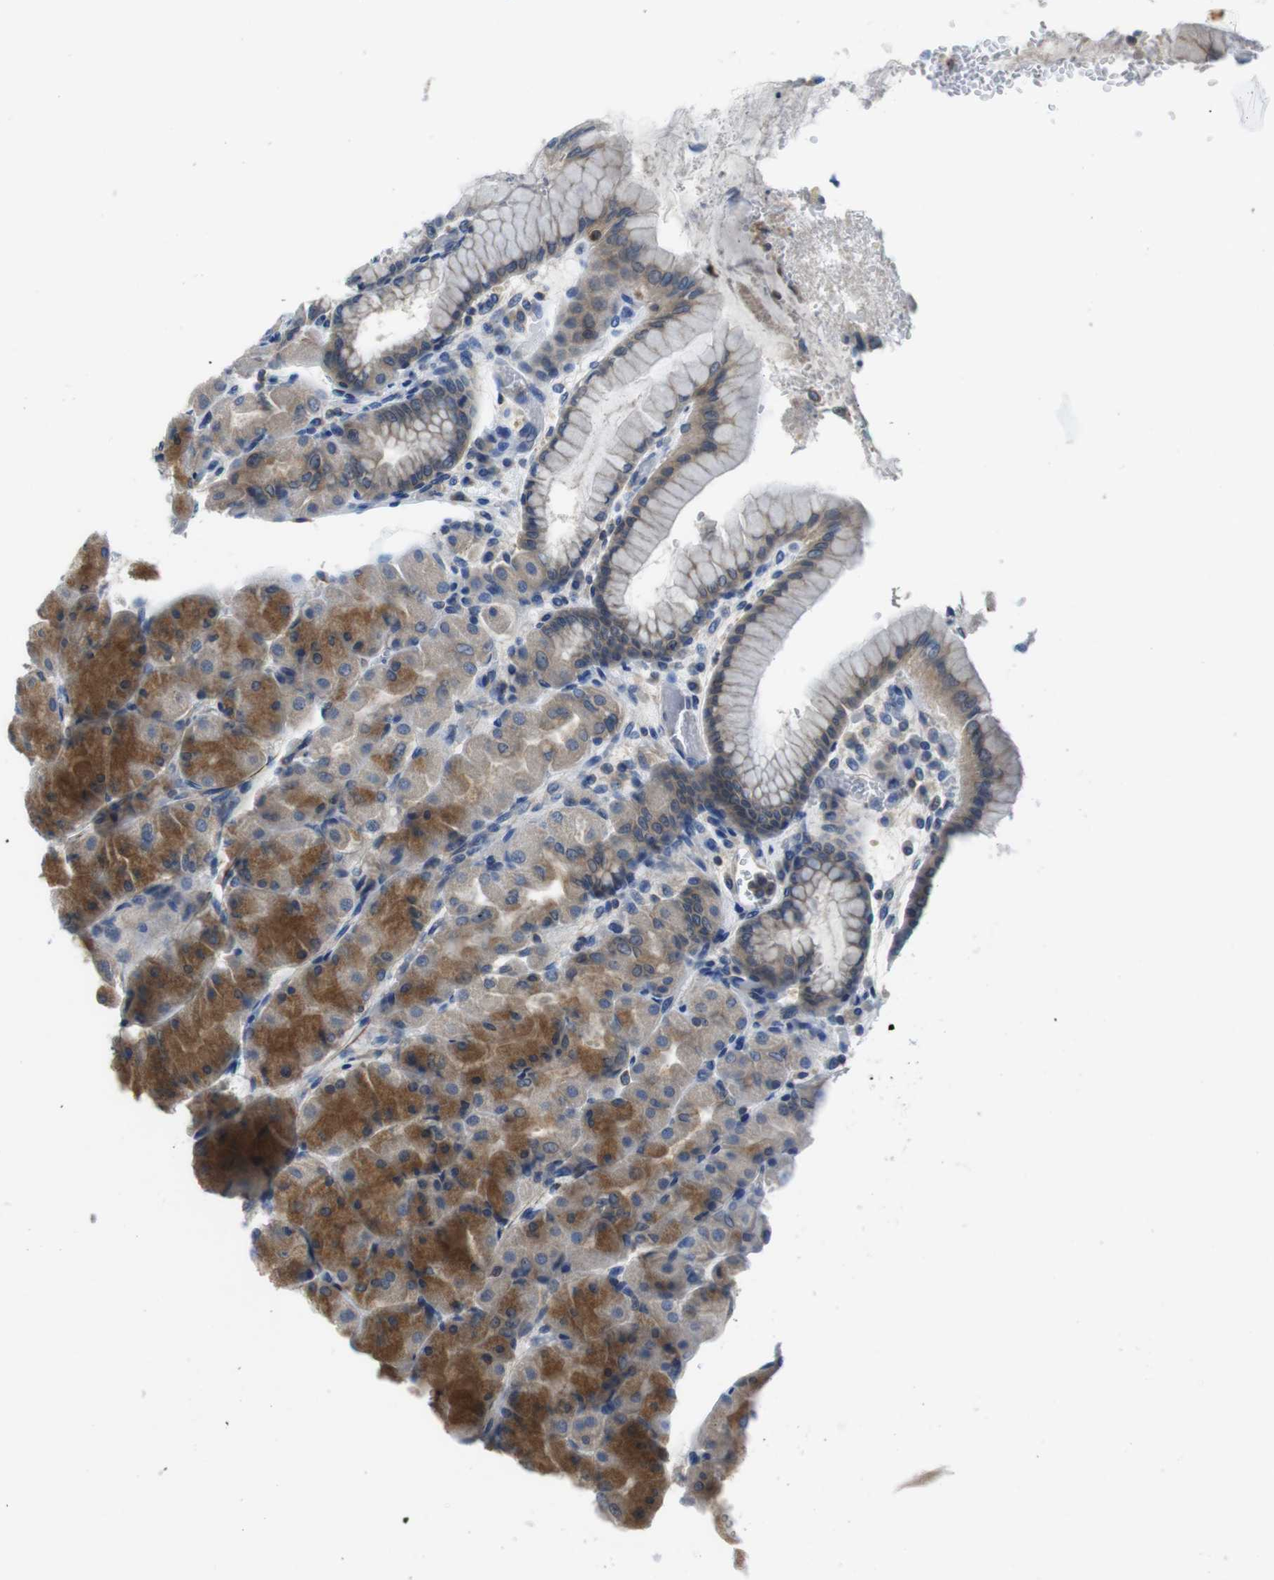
{"staining": {"intensity": "moderate", "quantity": ">75%", "location": "cytoplasmic/membranous"}, "tissue": "stomach", "cell_type": "Glandular cells", "image_type": "normal", "snomed": [{"axis": "morphology", "description": "Normal tissue, NOS"}, {"axis": "topography", "description": "Stomach, upper"}], "caption": "An image showing moderate cytoplasmic/membranous expression in approximately >75% of glandular cells in normal stomach, as visualized by brown immunohistochemical staining.", "gene": "PIK3CD", "patient": {"sex": "female", "age": 56}}